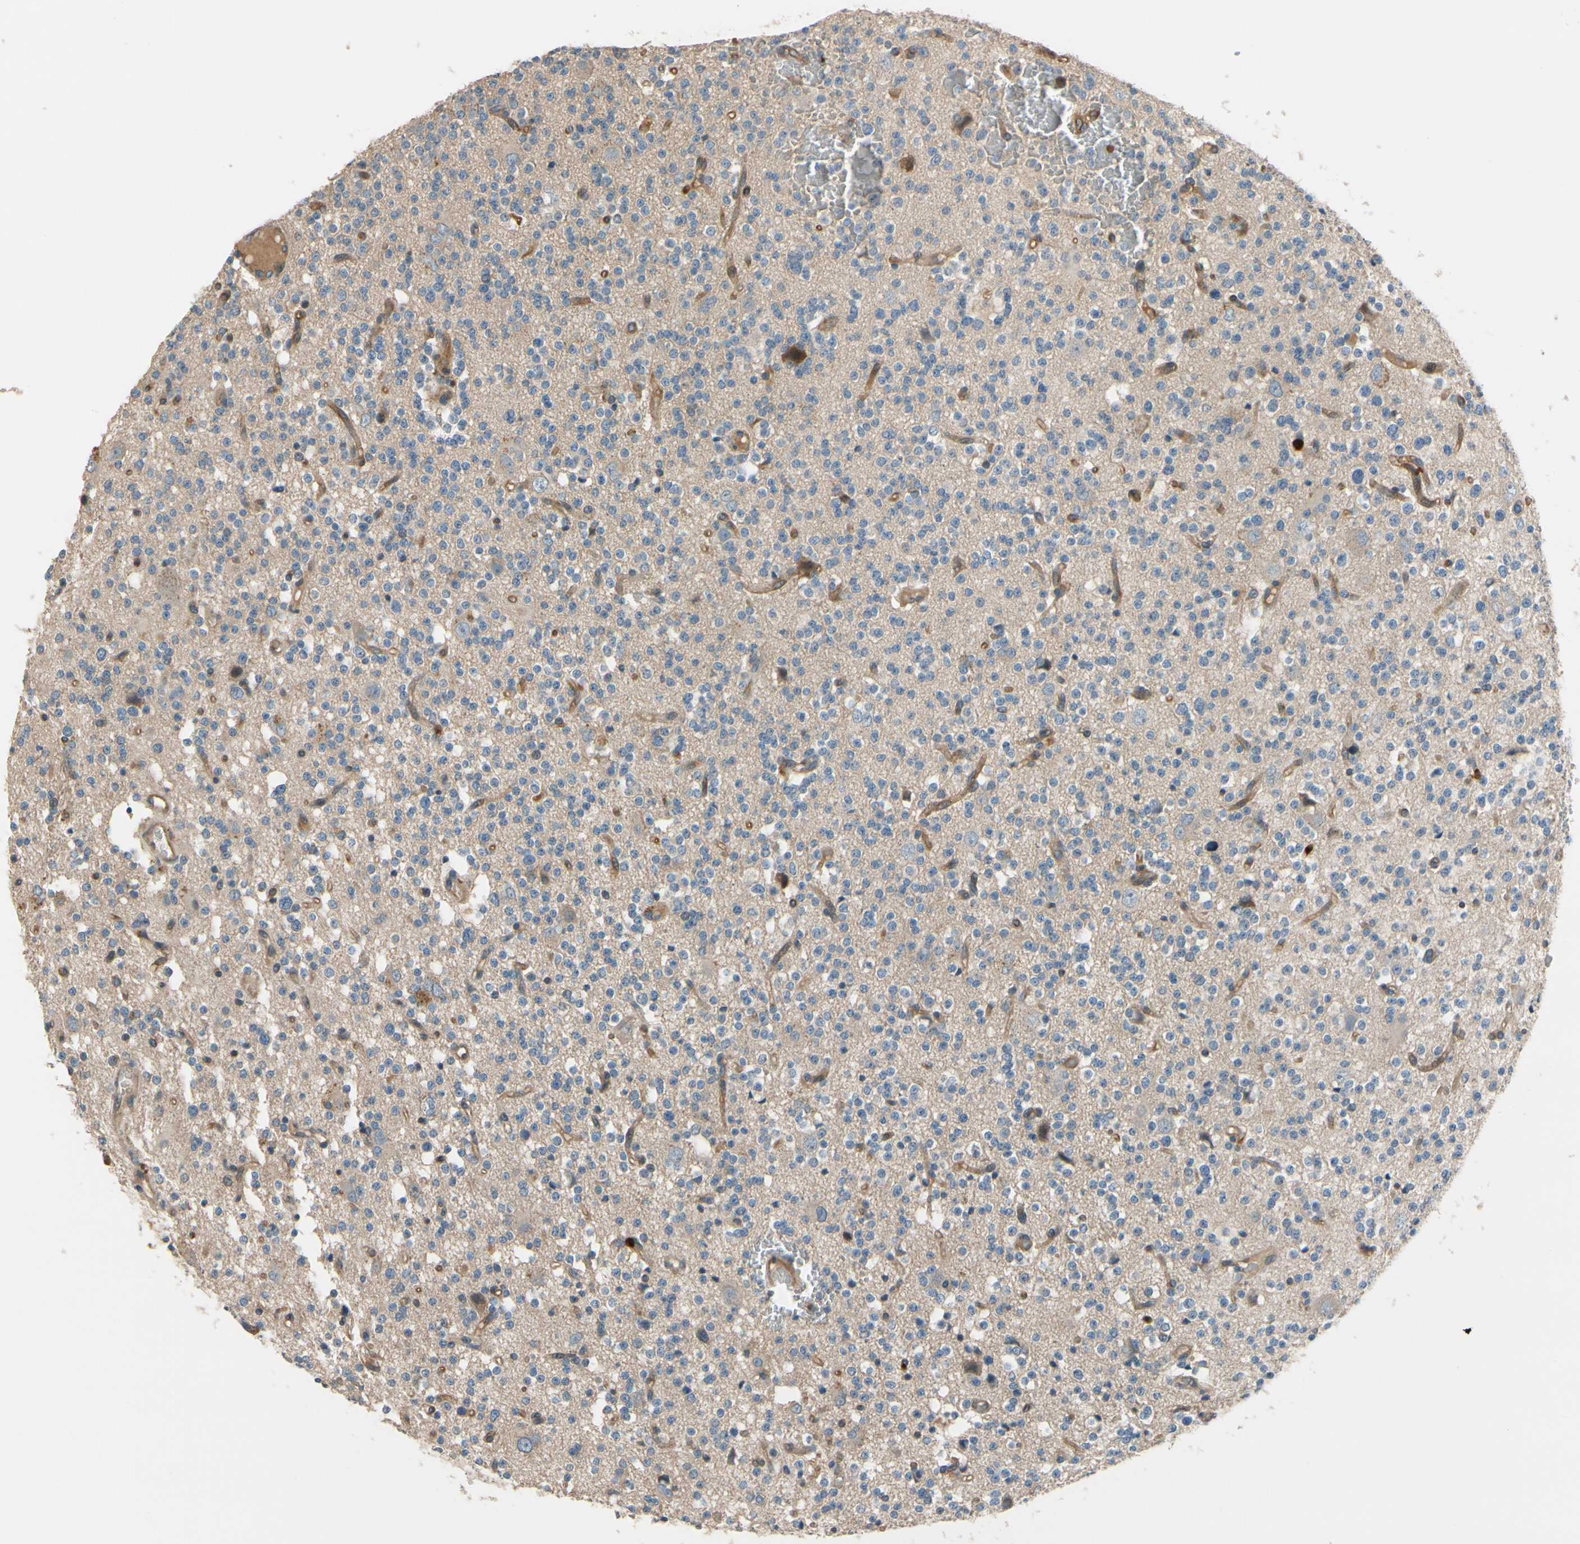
{"staining": {"intensity": "negative", "quantity": "none", "location": "none"}, "tissue": "glioma", "cell_type": "Tumor cells", "image_type": "cancer", "snomed": [{"axis": "morphology", "description": "Glioma, malignant, High grade"}, {"axis": "topography", "description": "Brain"}], "caption": "Malignant glioma (high-grade) was stained to show a protein in brown. There is no significant staining in tumor cells.", "gene": "SIGLEC5", "patient": {"sex": "male", "age": 47}}